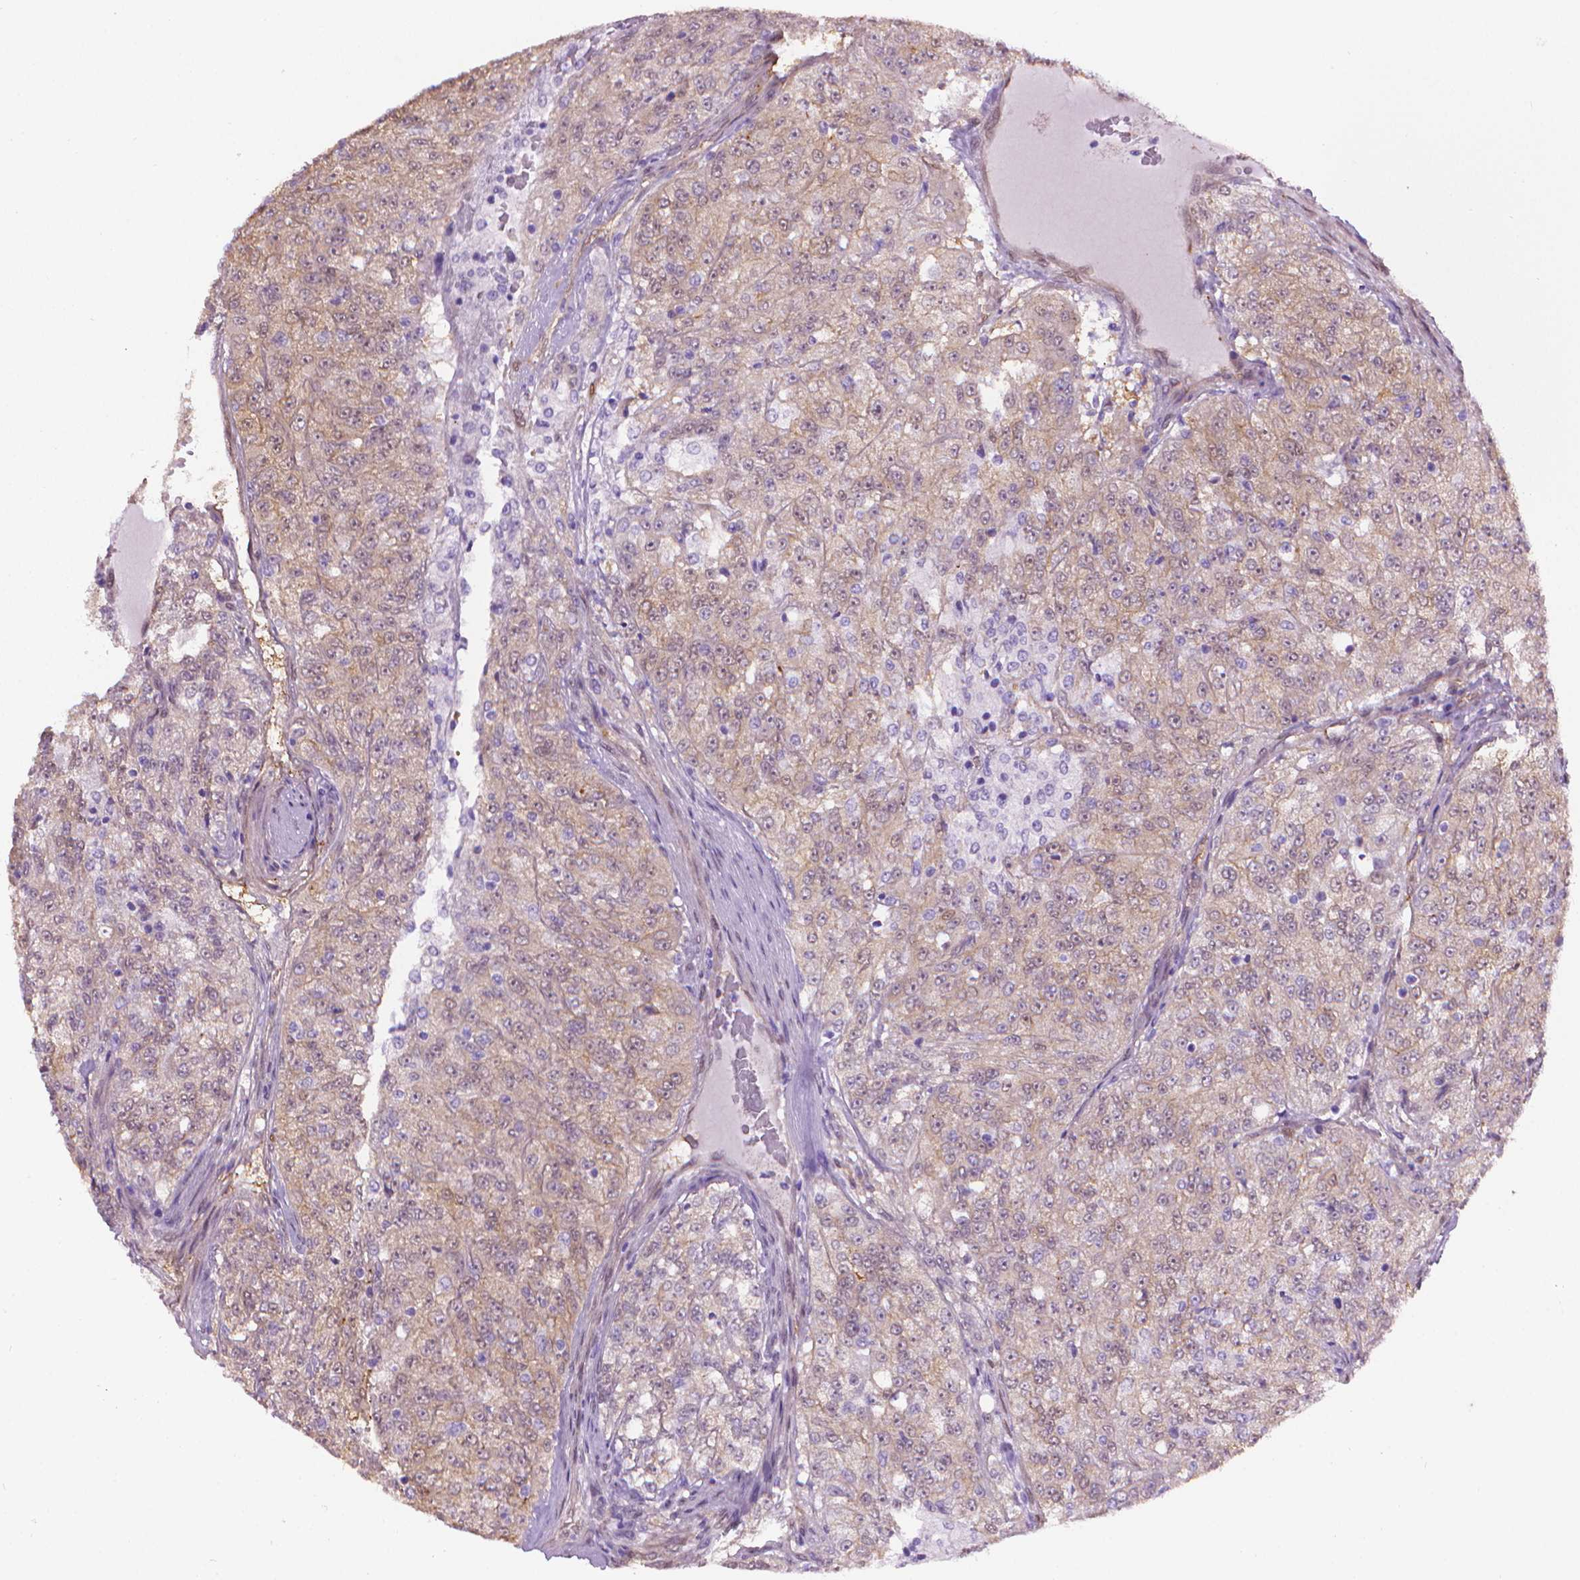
{"staining": {"intensity": "strong", "quantity": "<25%", "location": "cytoplasmic/membranous"}, "tissue": "renal cancer", "cell_type": "Tumor cells", "image_type": "cancer", "snomed": [{"axis": "morphology", "description": "Adenocarcinoma, NOS"}, {"axis": "topography", "description": "Kidney"}], "caption": "Protein analysis of adenocarcinoma (renal) tissue shows strong cytoplasmic/membranous positivity in approximately <25% of tumor cells.", "gene": "CLIC4", "patient": {"sex": "female", "age": 63}}